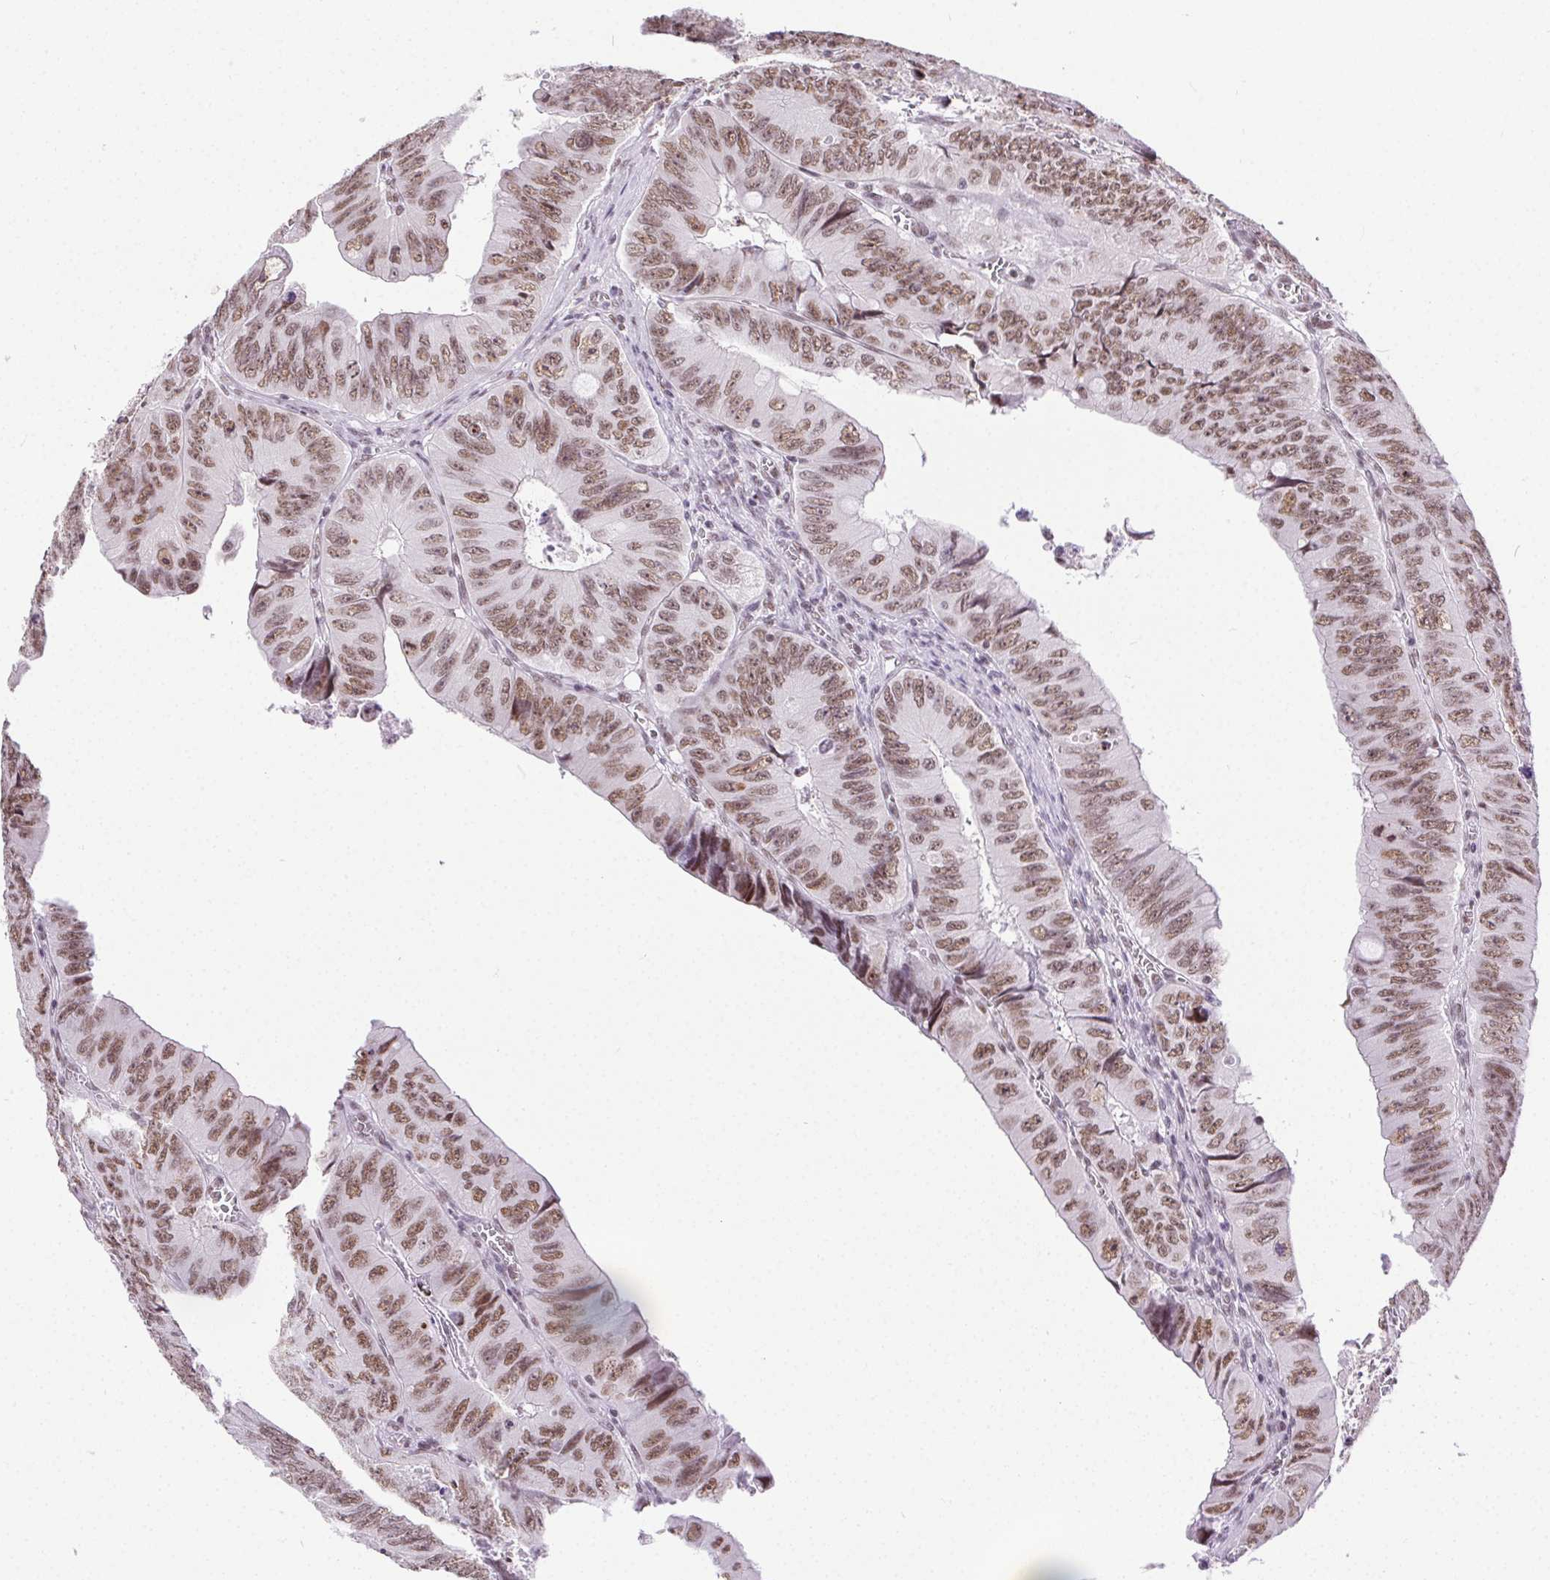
{"staining": {"intensity": "moderate", "quantity": ">75%", "location": "nuclear"}, "tissue": "colorectal cancer", "cell_type": "Tumor cells", "image_type": "cancer", "snomed": [{"axis": "morphology", "description": "Adenocarcinoma, NOS"}, {"axis": "topography", "description": "Colon"}], "caption": "Immunohistochemistry (IHC) staining of colorectal cancer (adenocarcinoma), which displays medium levels of moderate nuclear staining in approximately >75% of tumor cells indicating moderate nuclear protein positivity. The staining was performed using DAB (brown) for protein detection and nuclei were counterstained in hematoxylin (blue).", "gene": "TRA2B", "patient": {"sex": "female", "age": 84}}